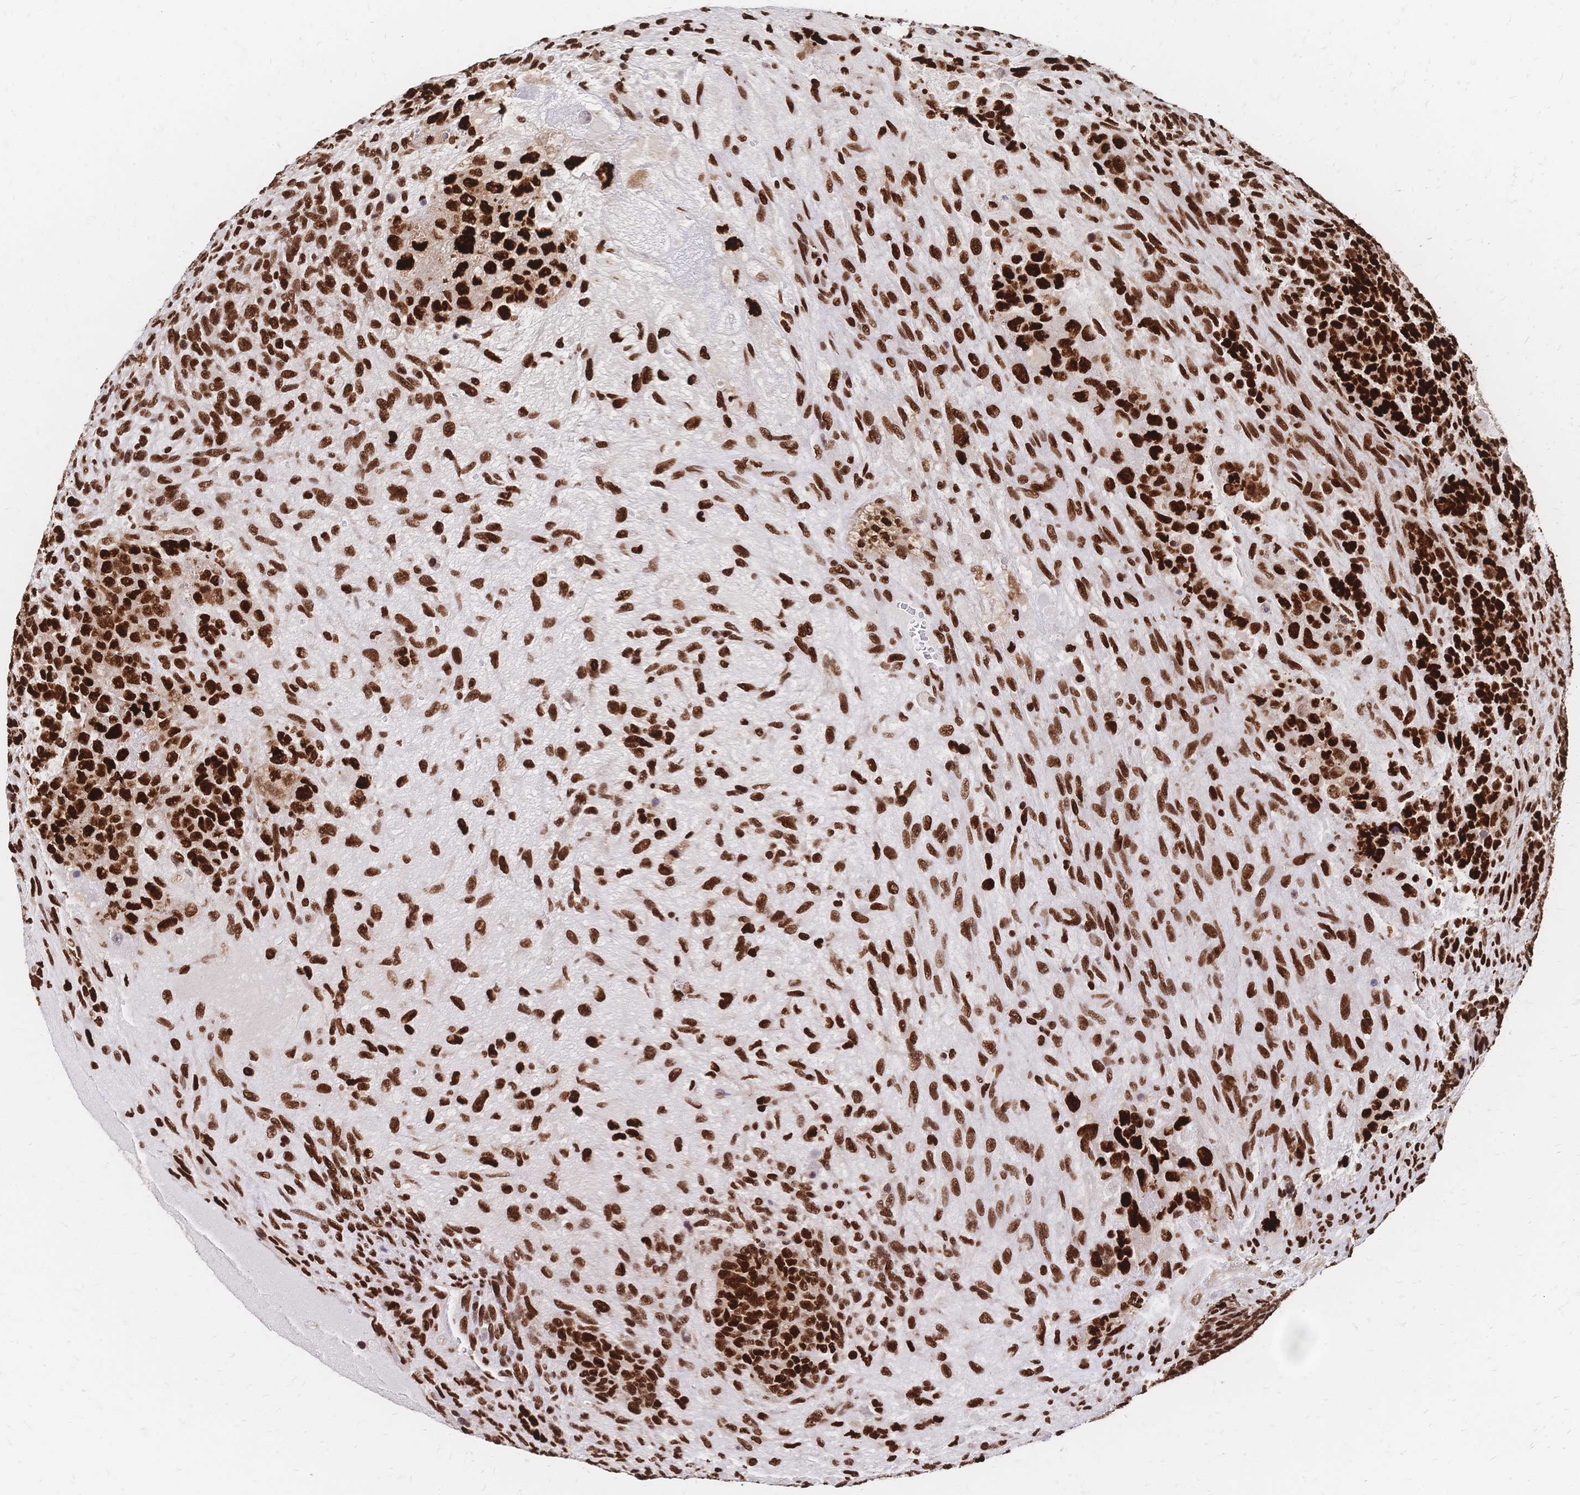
{"staining": {"intensity": "strong", "quantity": ">75%", "location": "nuclear"}, "tissue": "testis cancer", "cell_type": "Tumor cells", "image_type": "cancer", "snomed": [{"axis": "morphology", "description": "Normal tissue, NOS"}, {"axis": "morphology", "description": "Carcinoma, Embryonal, NOS"}, {"axis": "topography", "description": "Testis"}, {"axis": "topography", "description": "Epididymis"}], "caption": "Immunohistochemistry (IHC) micrograph of human embryonal carcinoma (testis) stained for a protein (brown), which reveals high levels of strong nuclear staining in approximately >75% of tumor cells.", "gene": "HDGF", "patient": {"sex": "male", "age": 23}}